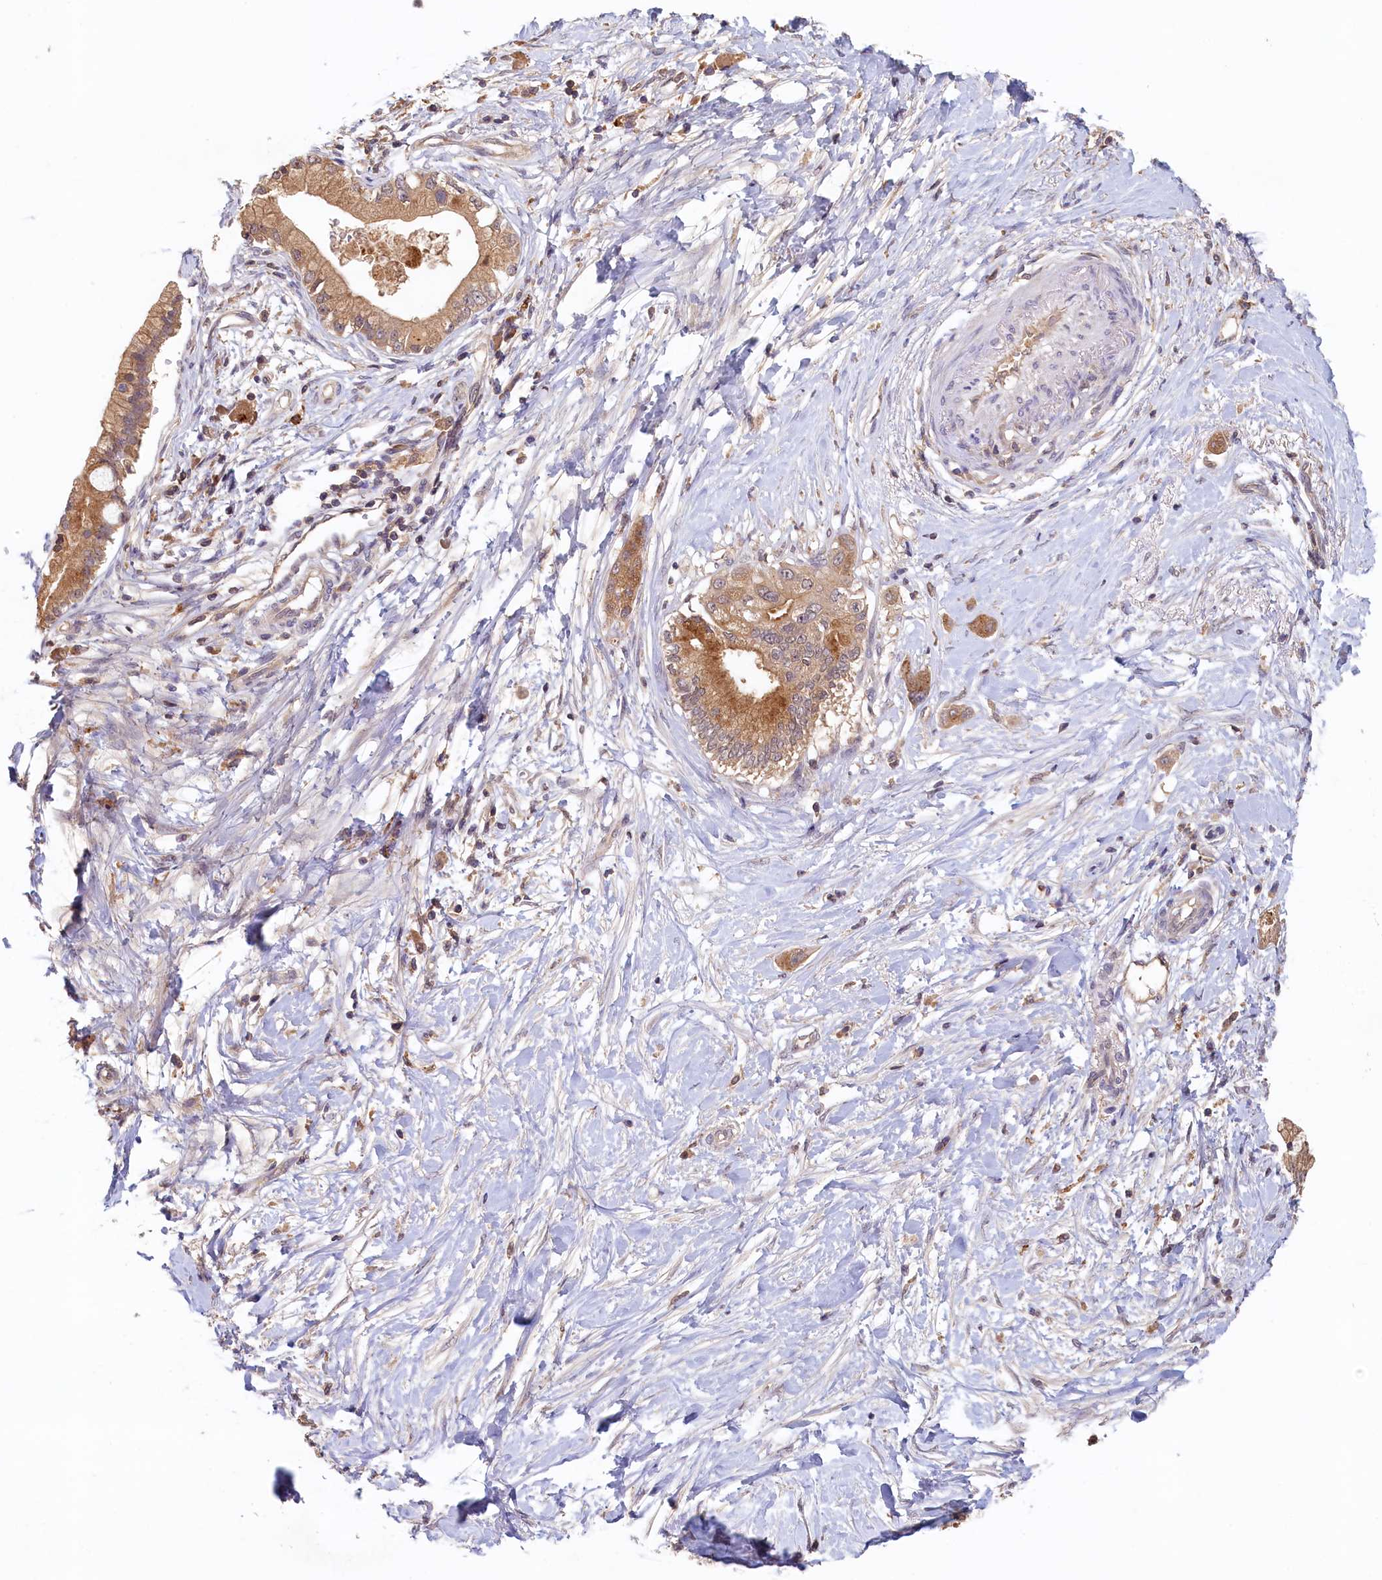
{"staining": {"intensity": "moderate", "quantity": "25%-75%", "location": "cytoplasmic/membranous"}, "tissue": "pancreatic cancer", "cell_type": "Tumor cells", "image_type": "cancer", "snomed": [{"axis": "morphology", "description": "Adenocarcinoma, NOS"}, {"axis": "topography", "description": "Pancreas"}], "caption": "IHC staining of pancreatic cancer, which shows medium levels of moderate cytoplasmic/membranous expression in approximately 25%-75% of tumor cells indicating moderate cytoplasmic/membranous protein positivity. The staining was performed using DAB (brown) for protein detection and nuclei were counterstained in hematoxylin (blue).", "gene": "NUBP2", "patient": {"sex": "male", "age": 68}}